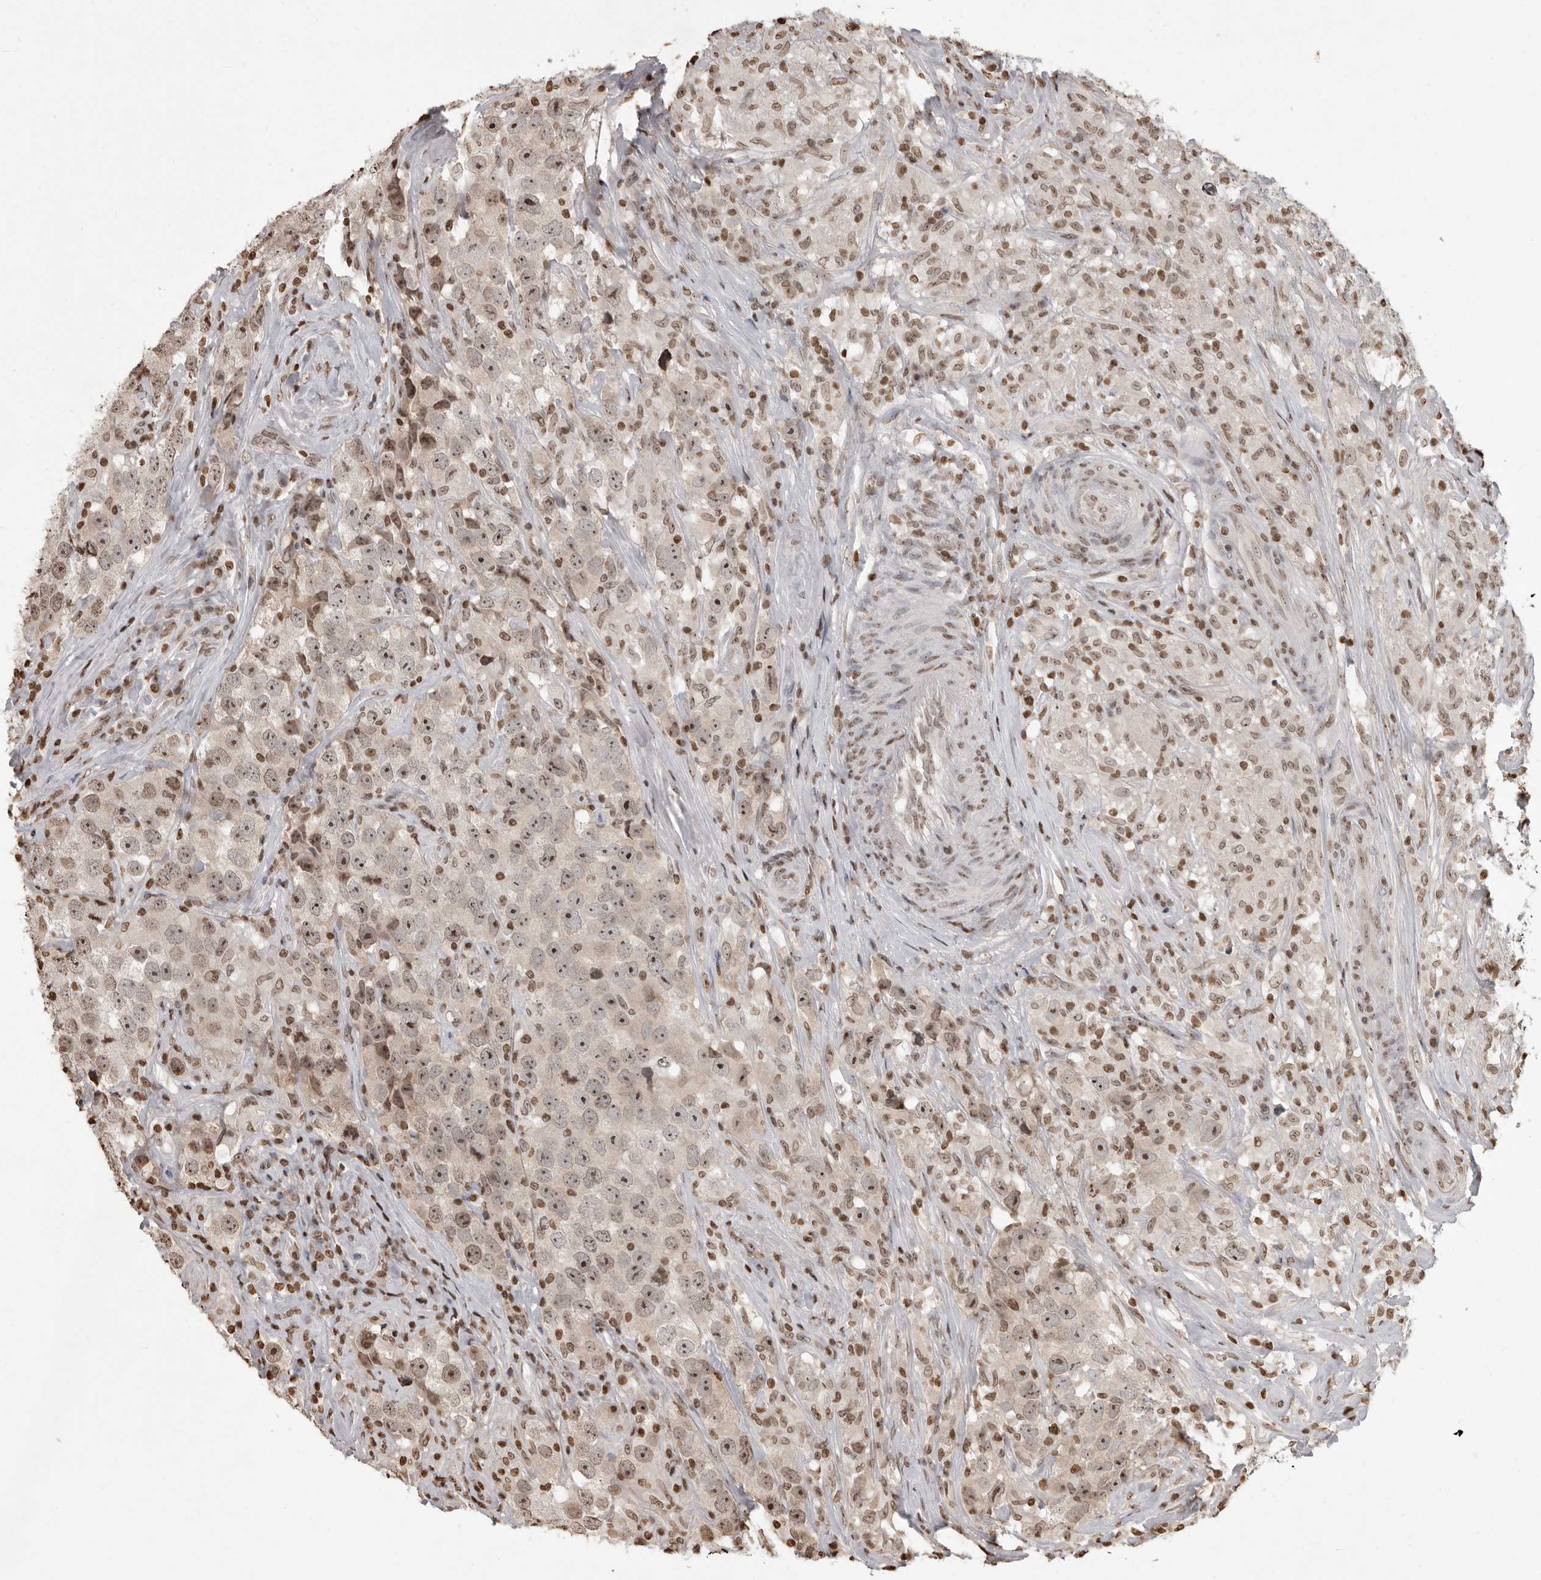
{"staining": {"intensity": "moderate", "quantity": ">75%", "location": "nuclear"}, "tissue": "testis cancer", "cell_type": "Tumor cells", "image_type": "cancer", "snomed": [{"axis": "morphology", "description": "Seminoma, NOS"}, {"axis": "topography", "description": "Testis"}], "caption": "An image of testis seminoma stained for a protein demonstrates moderate nuclear brown staining in tumor cells. The staining is performed using DAB brown chromogen to label protein expression. The nuclei are counter-stained blue using hematoxylin.", "gene": "WDR45", "patient": {"sex": "male", "age": 49}}